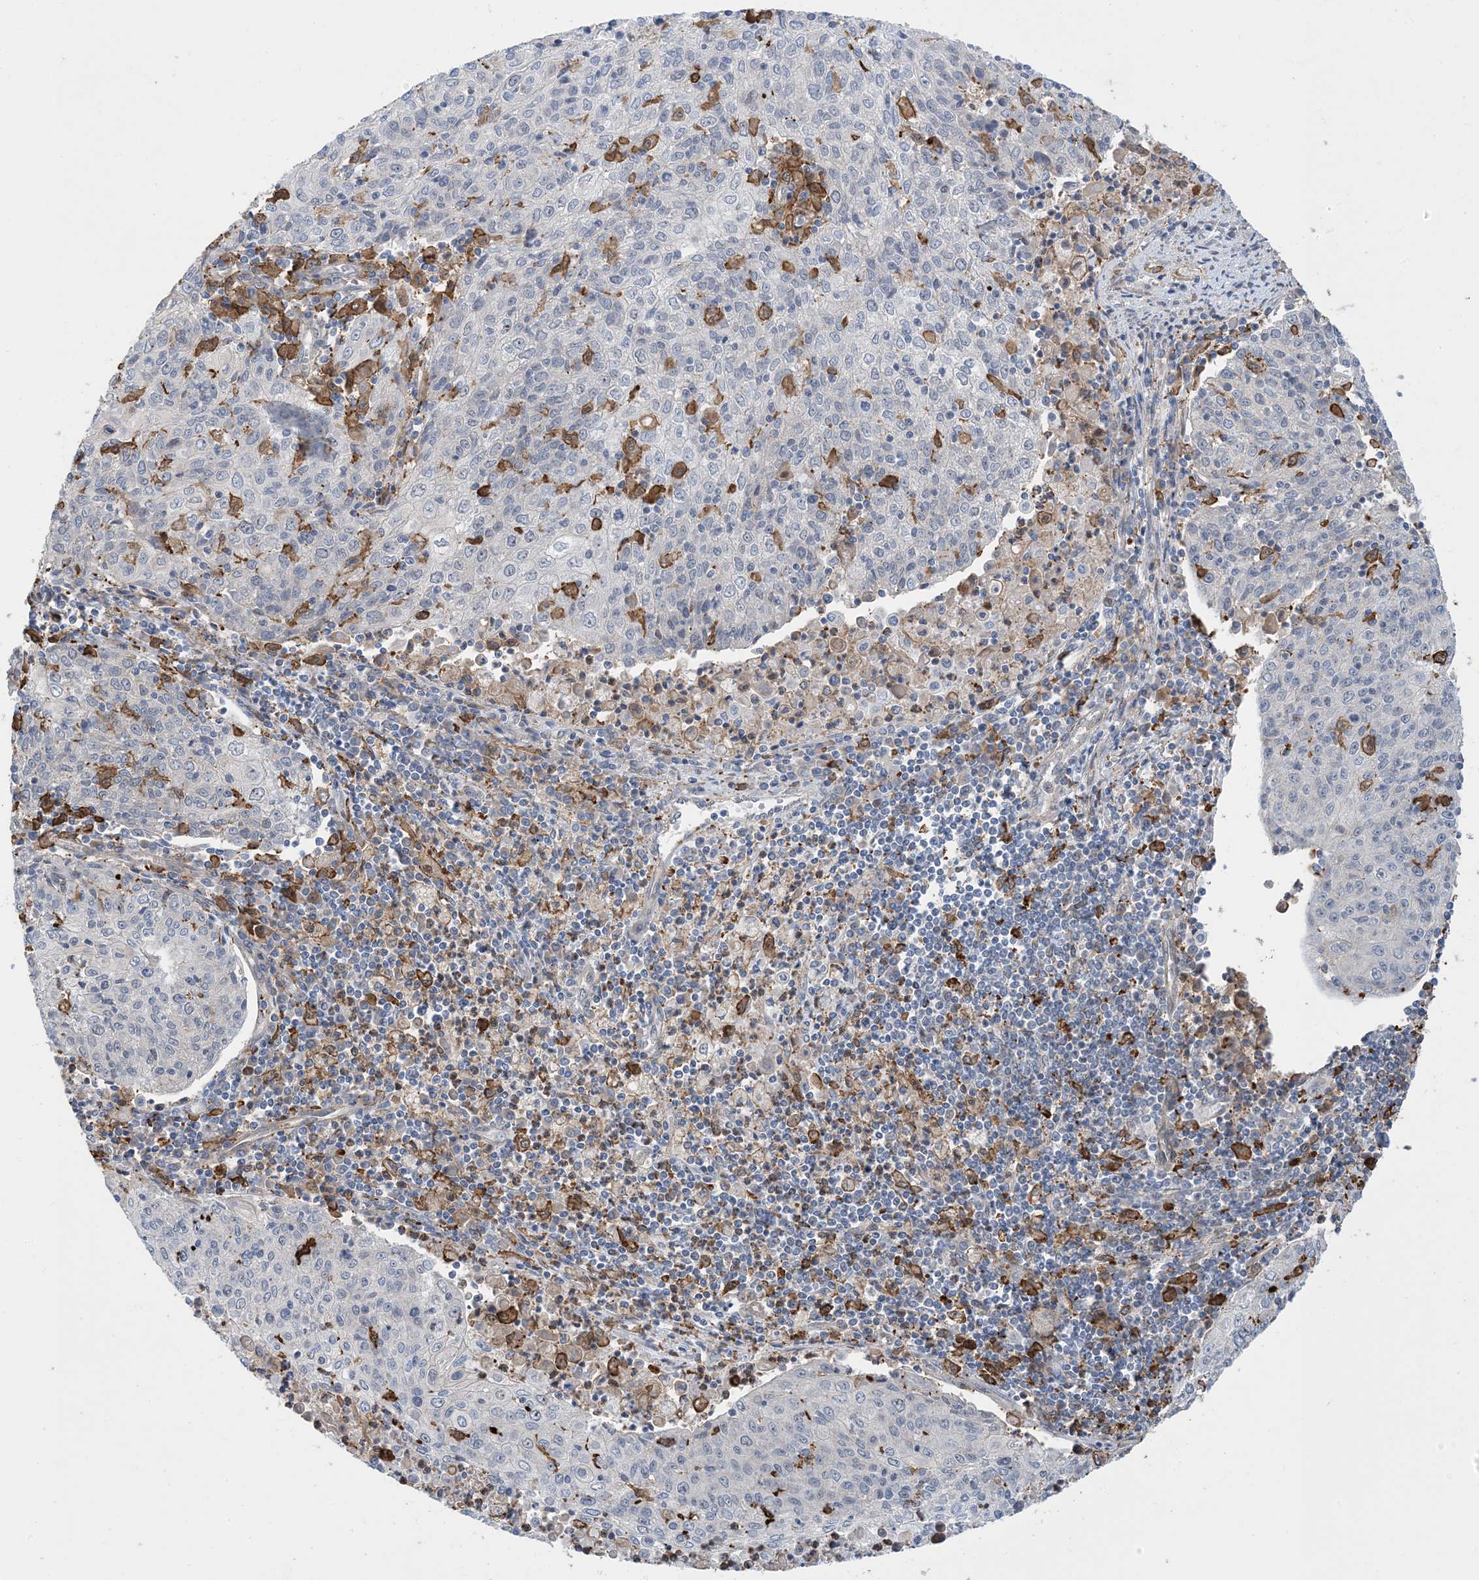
{"staining": {"intensity": "negative", "quantity": "none", "location": "none"}, "tissue": "cervical cancer", "cell_type": "Tumor cells", "image_type": "cancer", "snomed": [{"axis": "morphology", "description": "Squamous cell carcinoma, NOS"}, {"axis": "topography", "description": "Cervix"}], "caption": "The micrograph reveals no staining of tumor cells in cervical cancer.", "gene": "HS1BP3", "patient": {"sex": "female", "age": 48}}